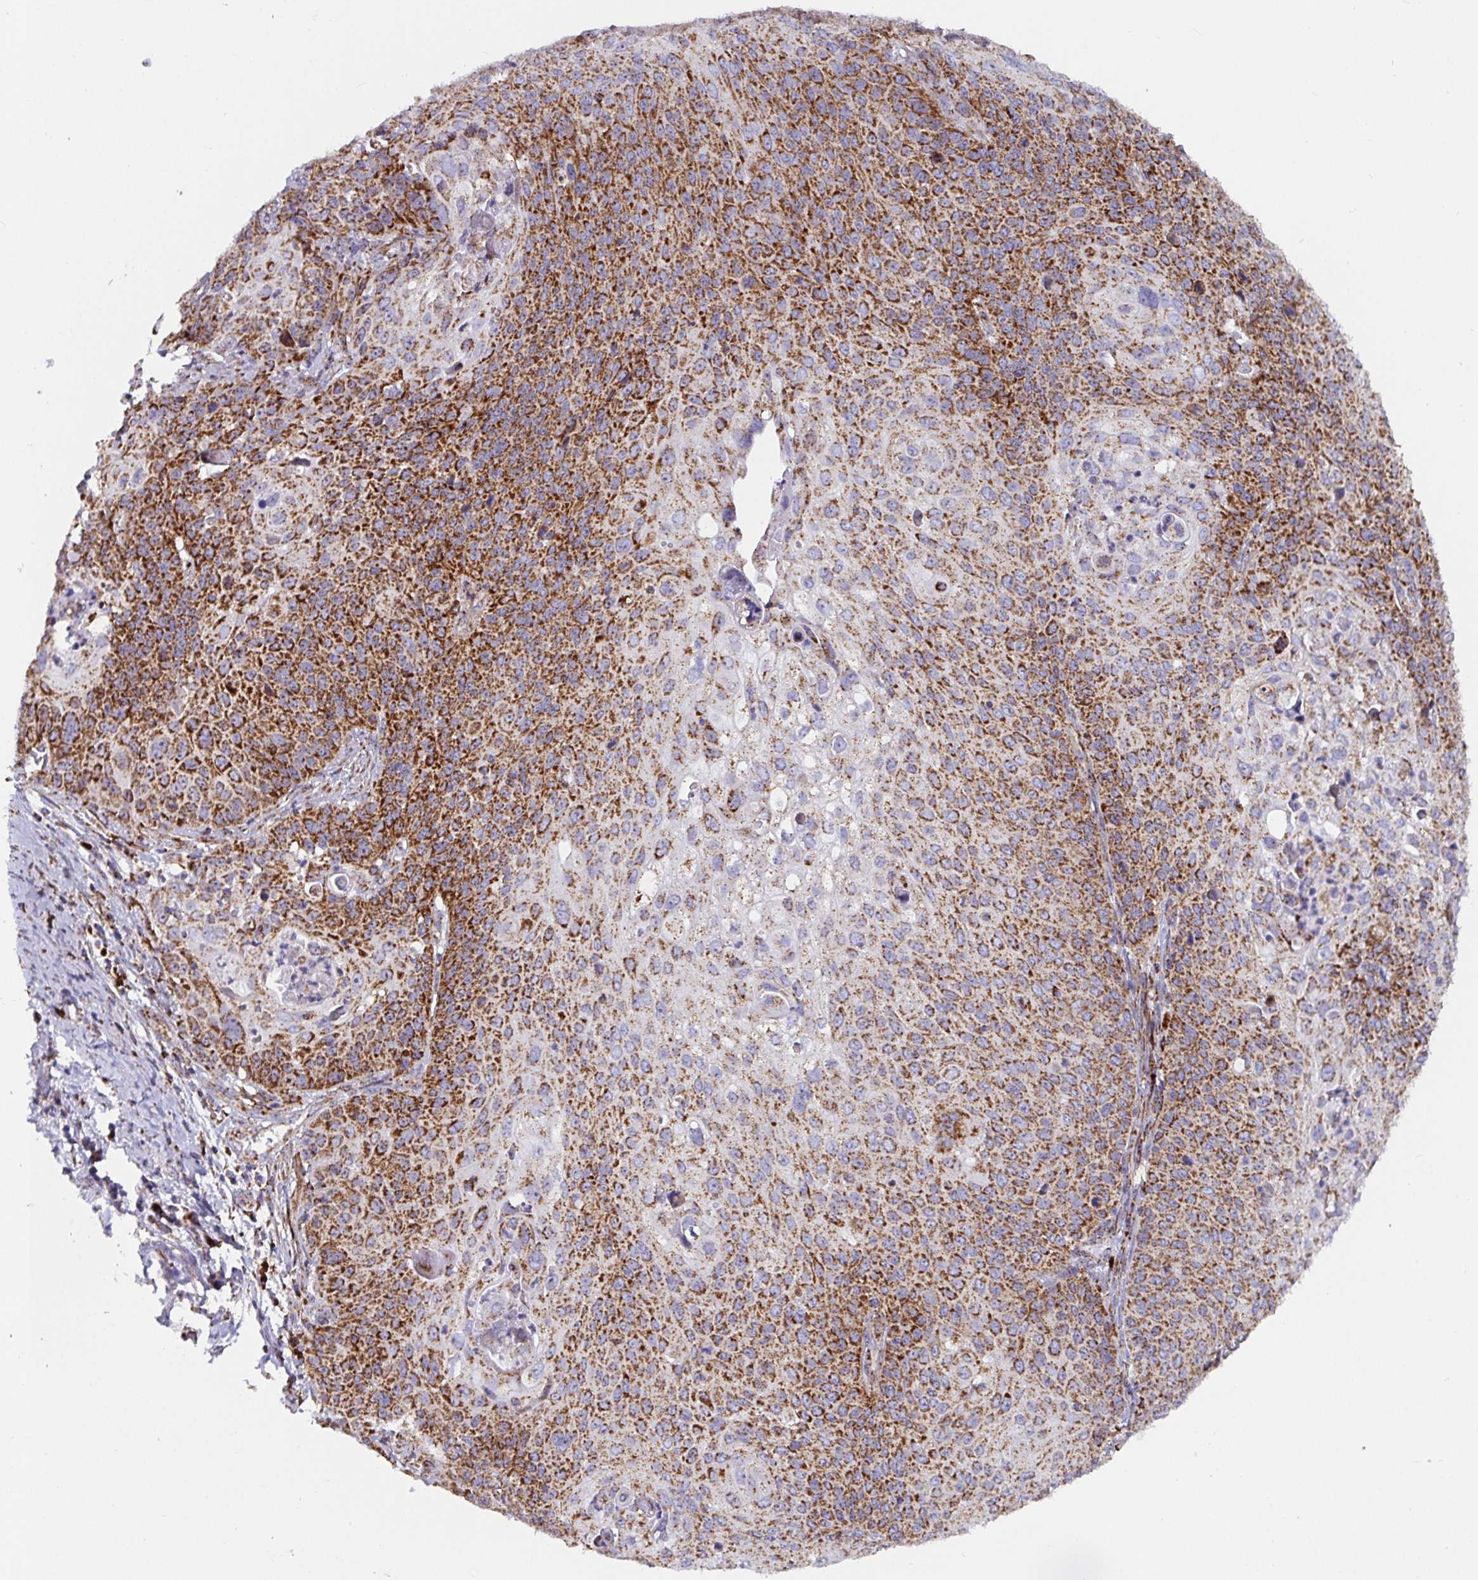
{"staining": {"intensity": "moderate", "quantity": ">75%", "location": "cytoplasmic/membranous"}, "tissue": "cervical cancer", "cell_type": "Tumor cells", "image_type": "cancer", "snomed": [{"axis": "morphology", "description": "Squamous cell carcinoma, NOS"}, {"axis": "topography", "description": "Cervix"}], "caption": "Protein staining reveals moderate cytoplasmic/membranous expression in about >75% of tumor cells in cervical cancer (squamous cell carcinoma).", "gene": "ATP5MJ", "patient": {"sex": "female", "age": 65}}